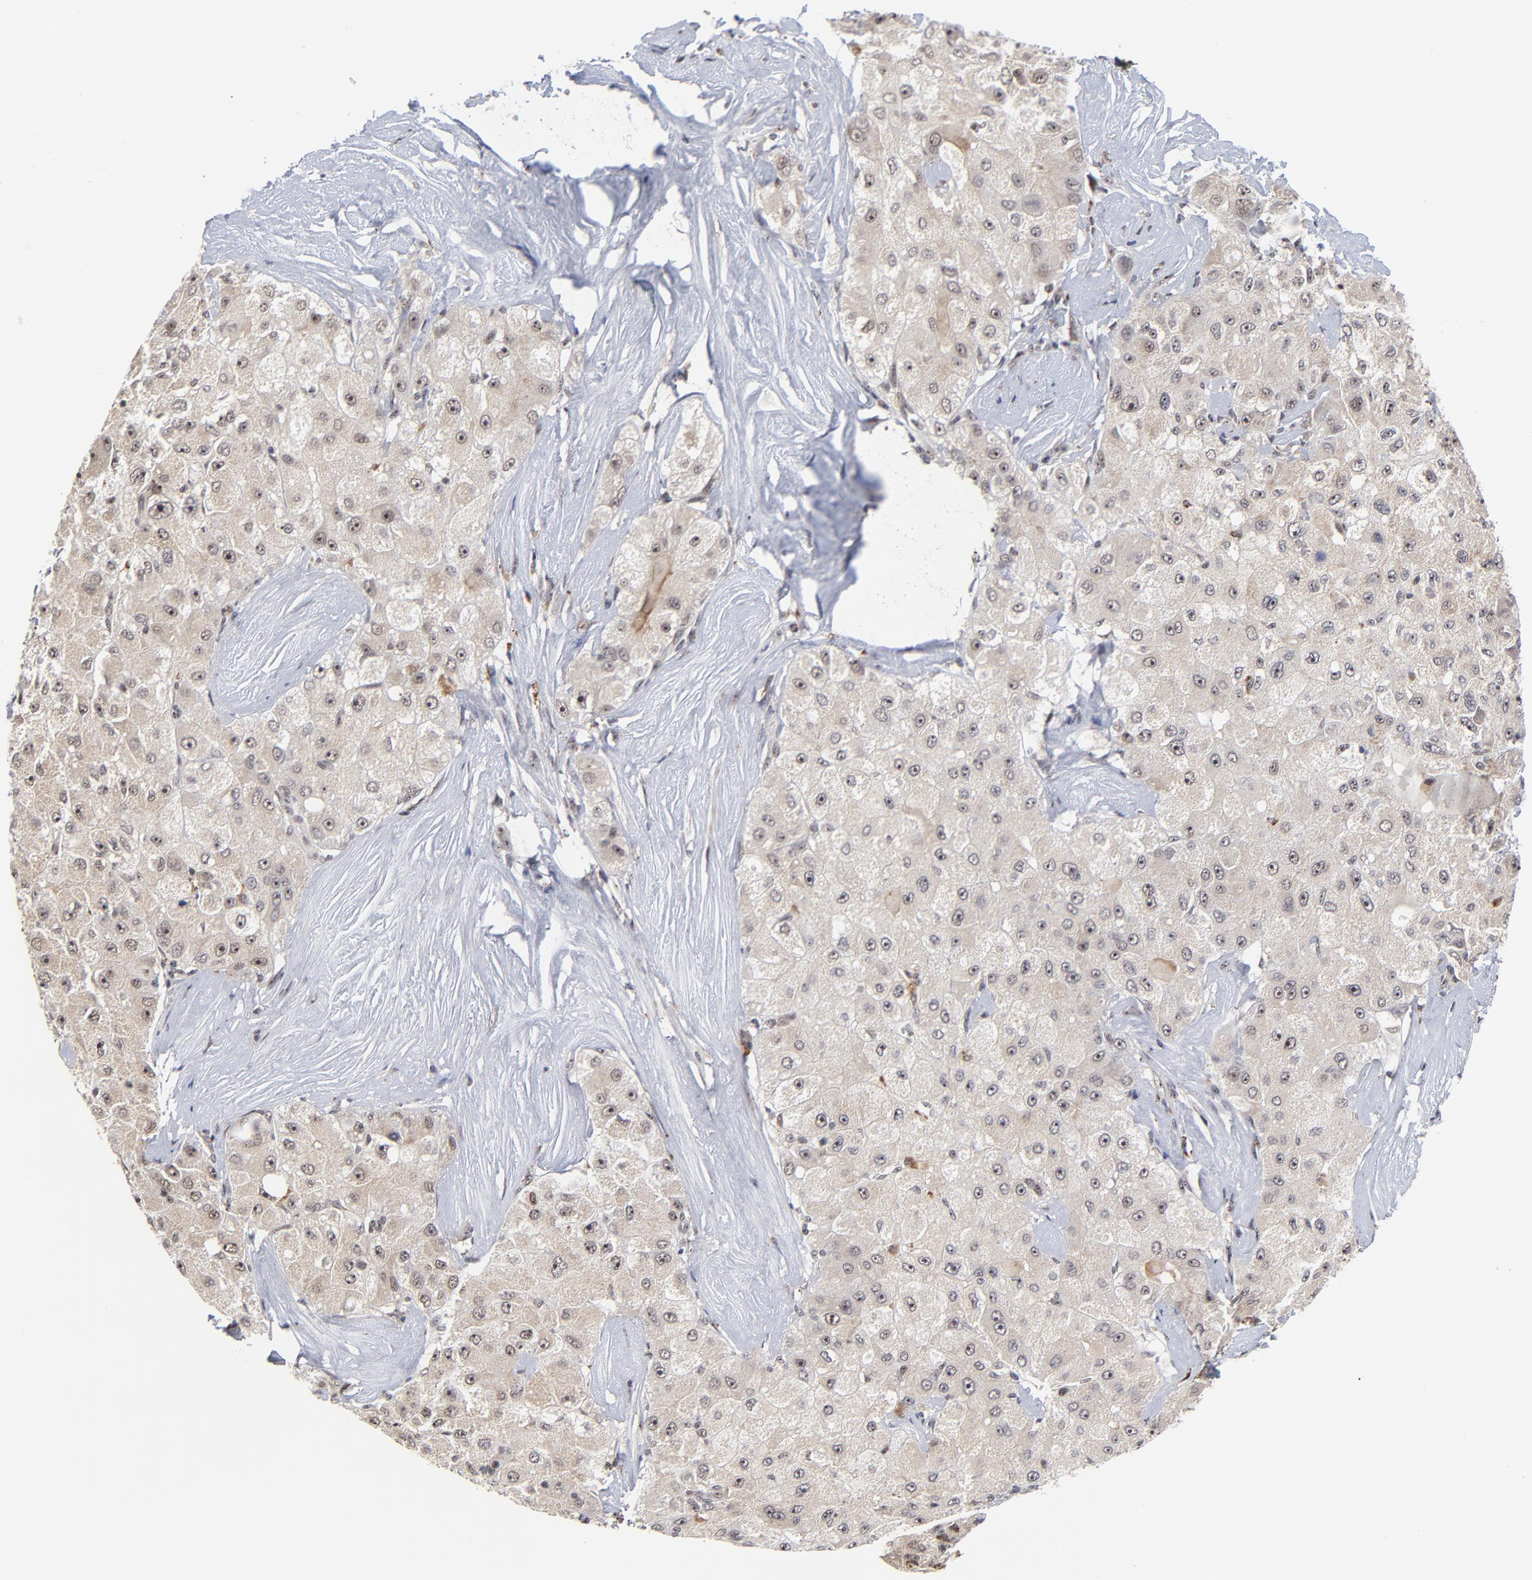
{"staining": {"intensity": "weak", "quantity": ">75%", "location": "cytoplasmic/membranous"}, "tissue": "liver cancer", "cell_type": "Tumor cells", "image_type": "cancer", "snomed": [{"axis": "morphology", "description": "Carcinoma, Hepatocellular, NOS"}, {"axis": "topography", "description": "Liver"}], "caption": "Immunohistochemistry photomicrograph of neoplastic tissue: liver hepatocellular carcinoma stained using IHC shows low levels of weak protein expression localized specifically in the cytoplasmic/membranous of tumor cells, appearing as a cytoplasmic/membranous brown color.", "gene": "ZNF419", "patient": {"sex": "male", "age": 80}}